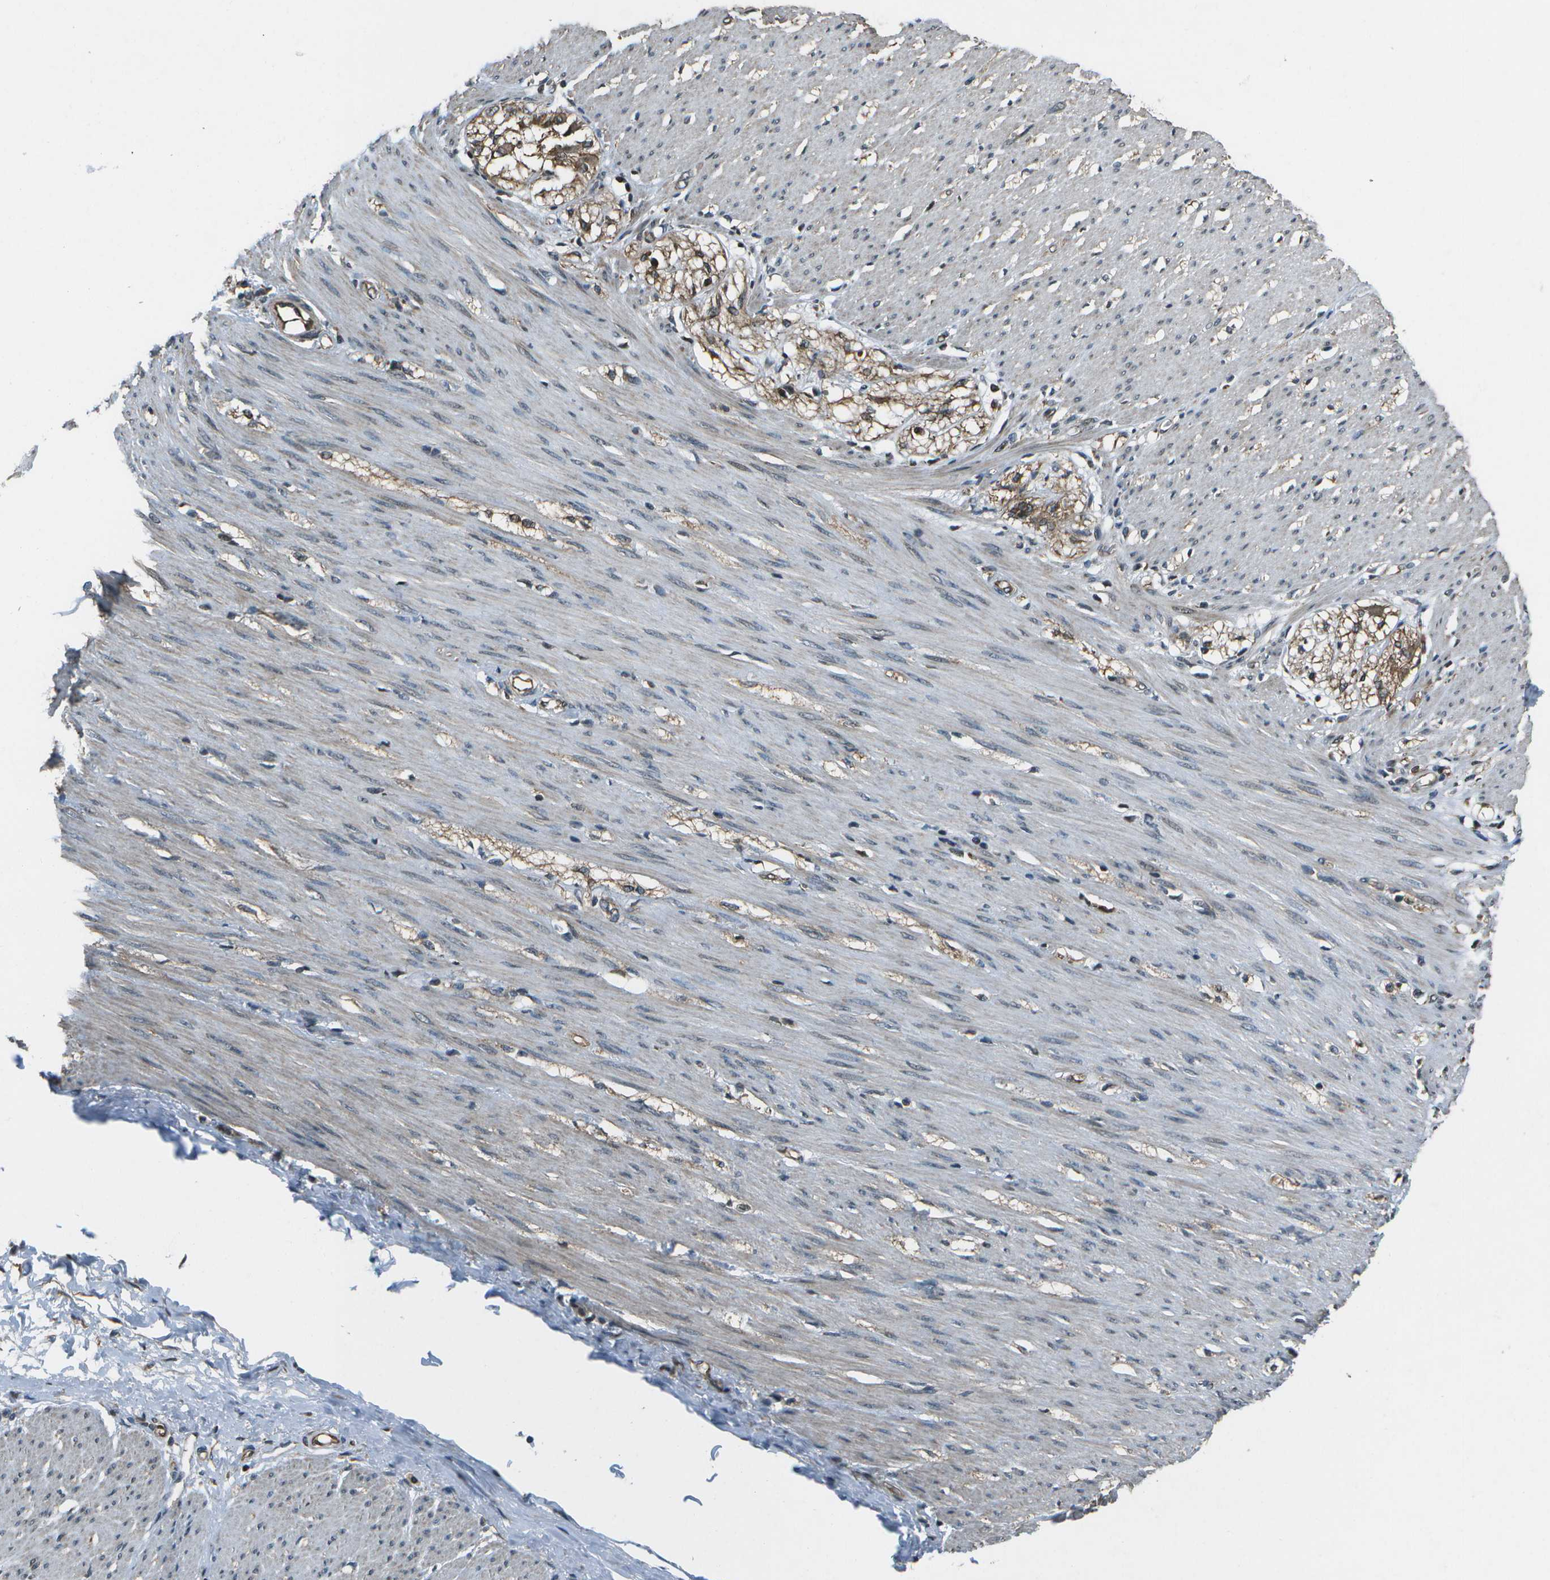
{"staining": {"intensity": "negative", "quantity": "none", "location": "none"}, "tissue": "adipose tissue", "cell_type": "Adipocytes", "image_type": "normal", "snomed": [{"axis": "morphology", "description": "Normal tissue, NOS"}, {"axis": "morphology", "description": "Adenocarcinoma, NOS"}, {"axis": "topography", "description": "Colon"}, {"axis": "topography", "description": "Peripheral nerve tissue"}], "caption": "DAB immunohistochemical staining of normal adipose tissue exhibits no significant positivity in adipocytes.", "gene": "EIF2AK1", "patient": {"sex": "male", "age": 14}}